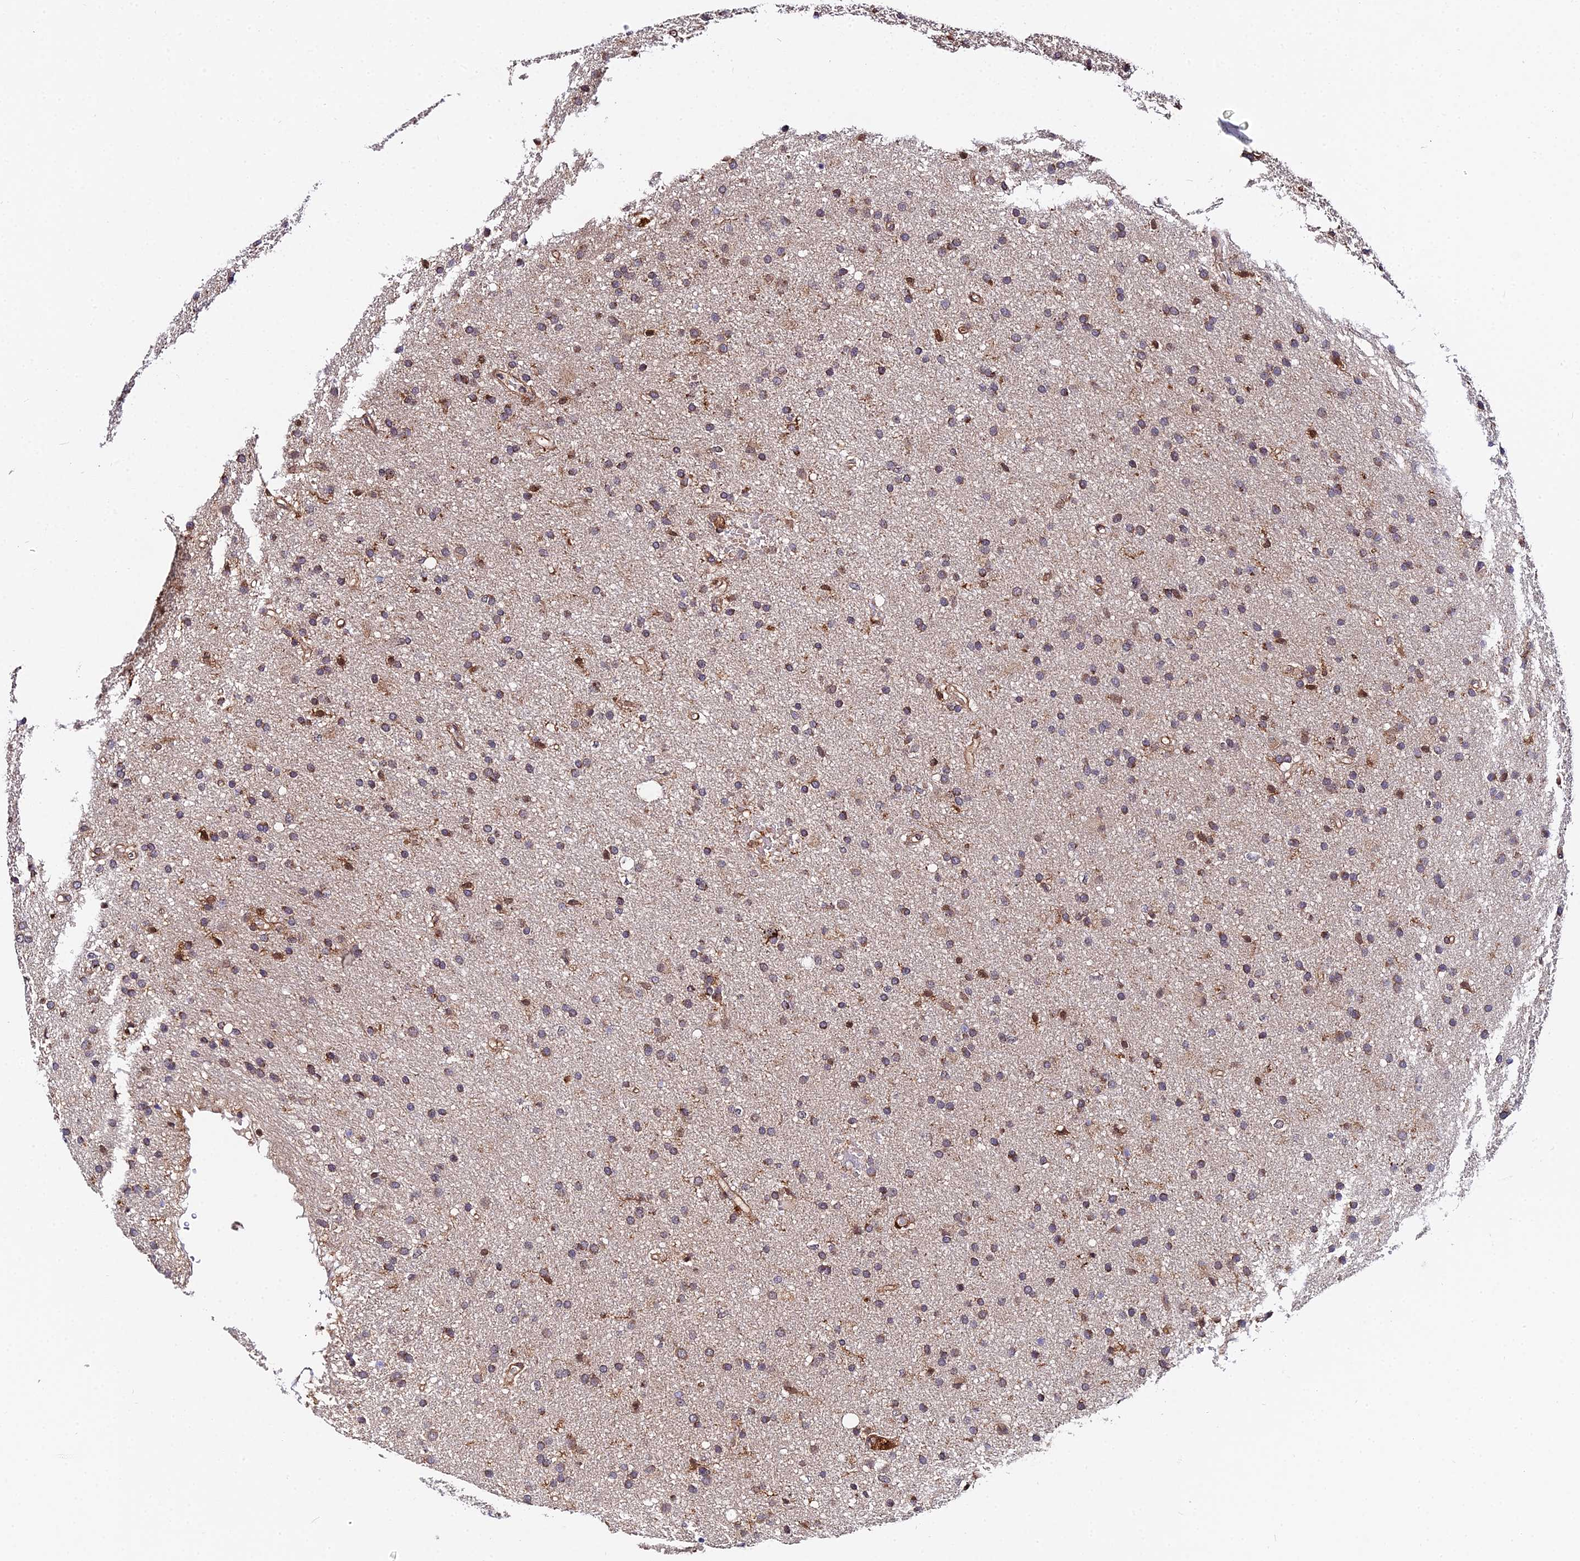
{"staining": {"intensity": "moderate", "quantity": "25%-75%", "location": "cytoplasmic/membranous"}, "tissue": "glioma", "cell_type": "Tumor cells", "image_type": "cancer", "snomed": [{"axis": "morphology", "description": "Glioma, malignant, High grade"}, {"axis": "topography", "description": "Brain"}], "caption": "A high-resolution micrograph shows immunohistochemistry (IHC) staining of glioma, which demonstrates moderate cytoplasmic/membranous expression in approximately 25%-75% of tumor cells. The staining was performed using DAB to visualize the protein expression in brown, while the nuclei were stained in blue with hematoxylin (Magnification: 20x).", "gene": "ZBED8", "patient": {"sex": "male", "age": 77}}